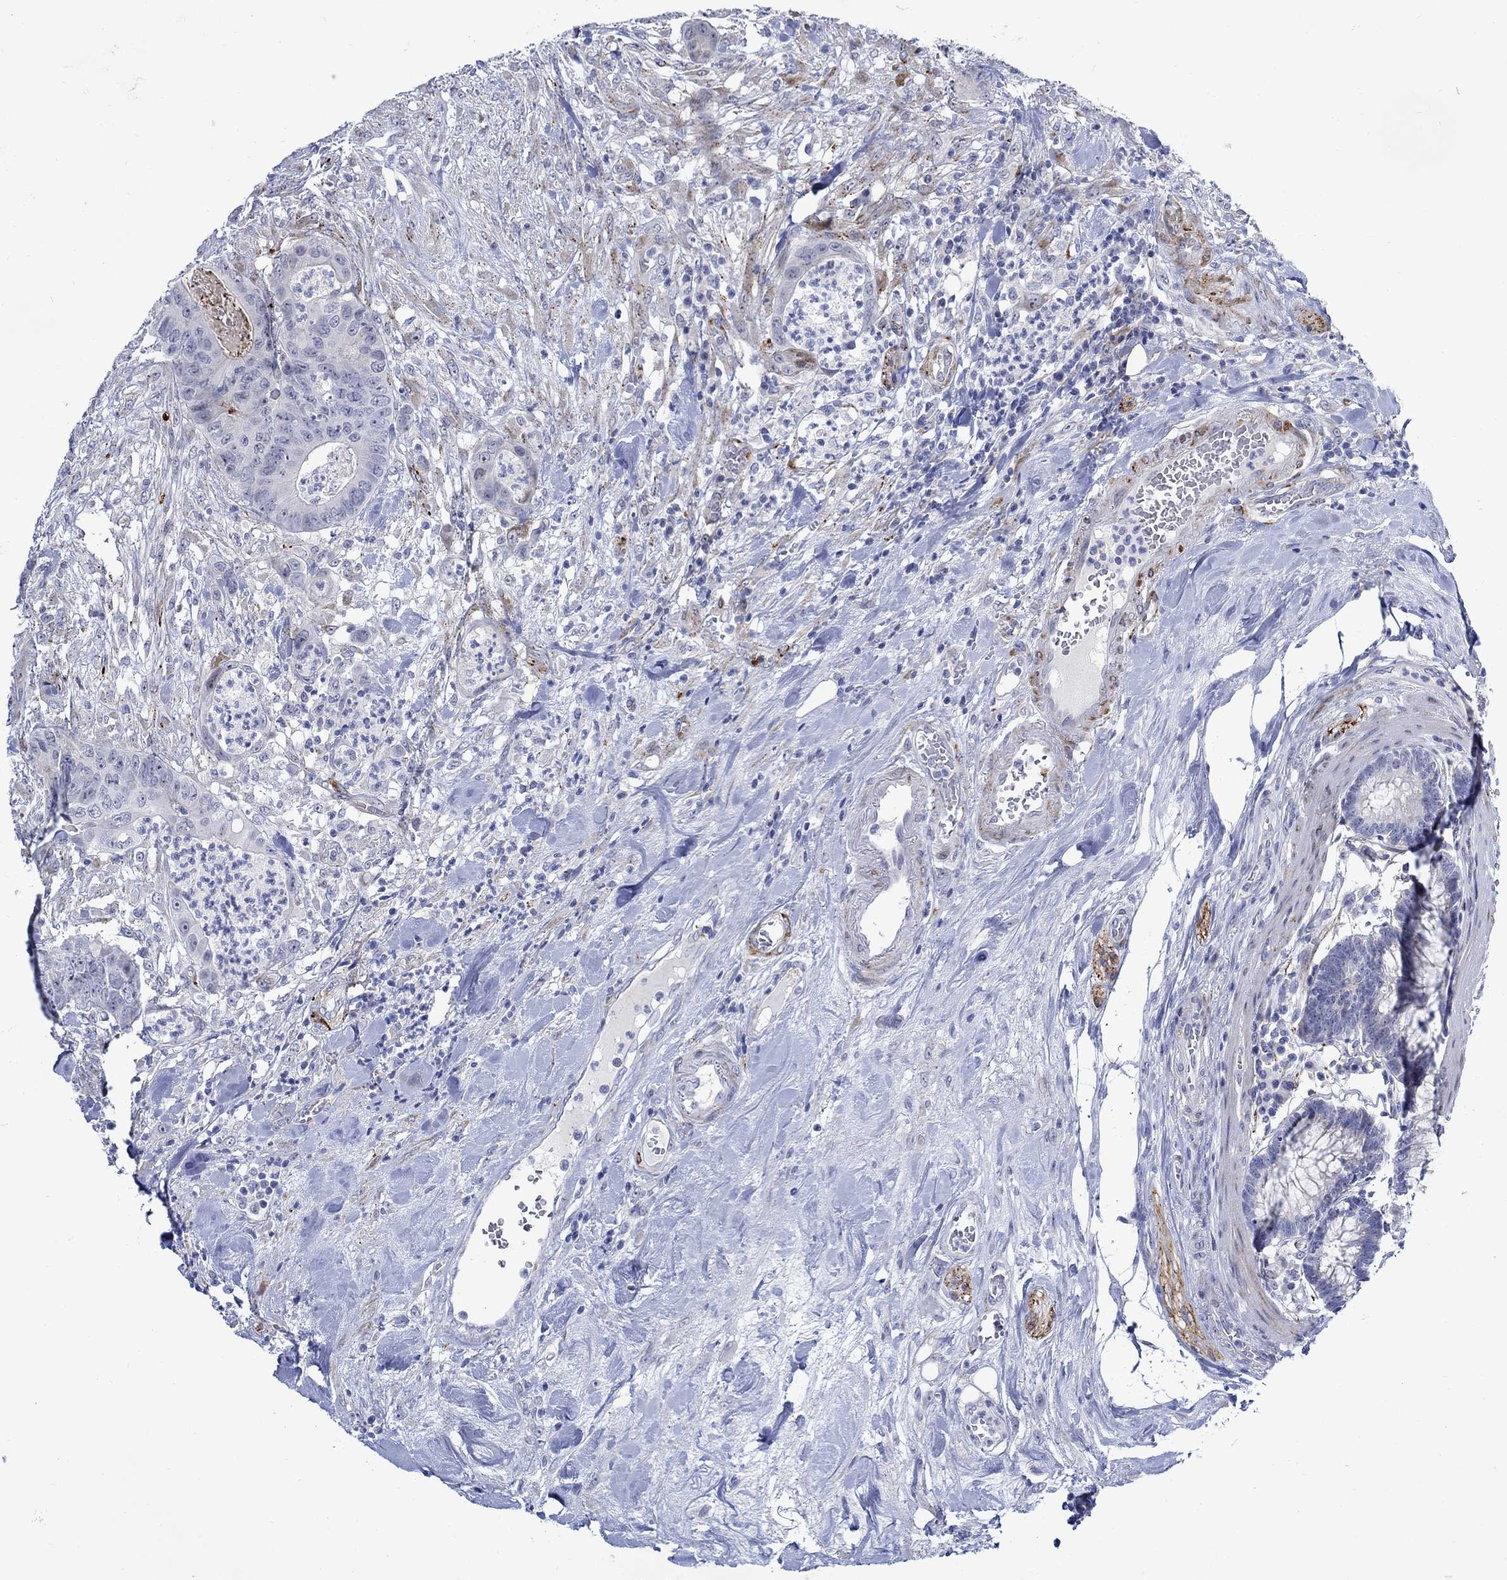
{"staining": {"intensity": "negative", "quantity": "none", "location": "none"}, "tissue": "colorectal cancer", "cell_type": "Tumor cells", "image_type": "cancer", "snomed": [{"axis": "morphology", "description": "Adenocarcinoma, NOS"}, {"axis": "topography", "description": "Colon"}], "caption": "Tumor cells are negative for protein expression in human colorectal adenocarcinoma. Nuclei are stained in blue.", "gene": "KSR2", "patient": {"sex": "male", "age": 84}}